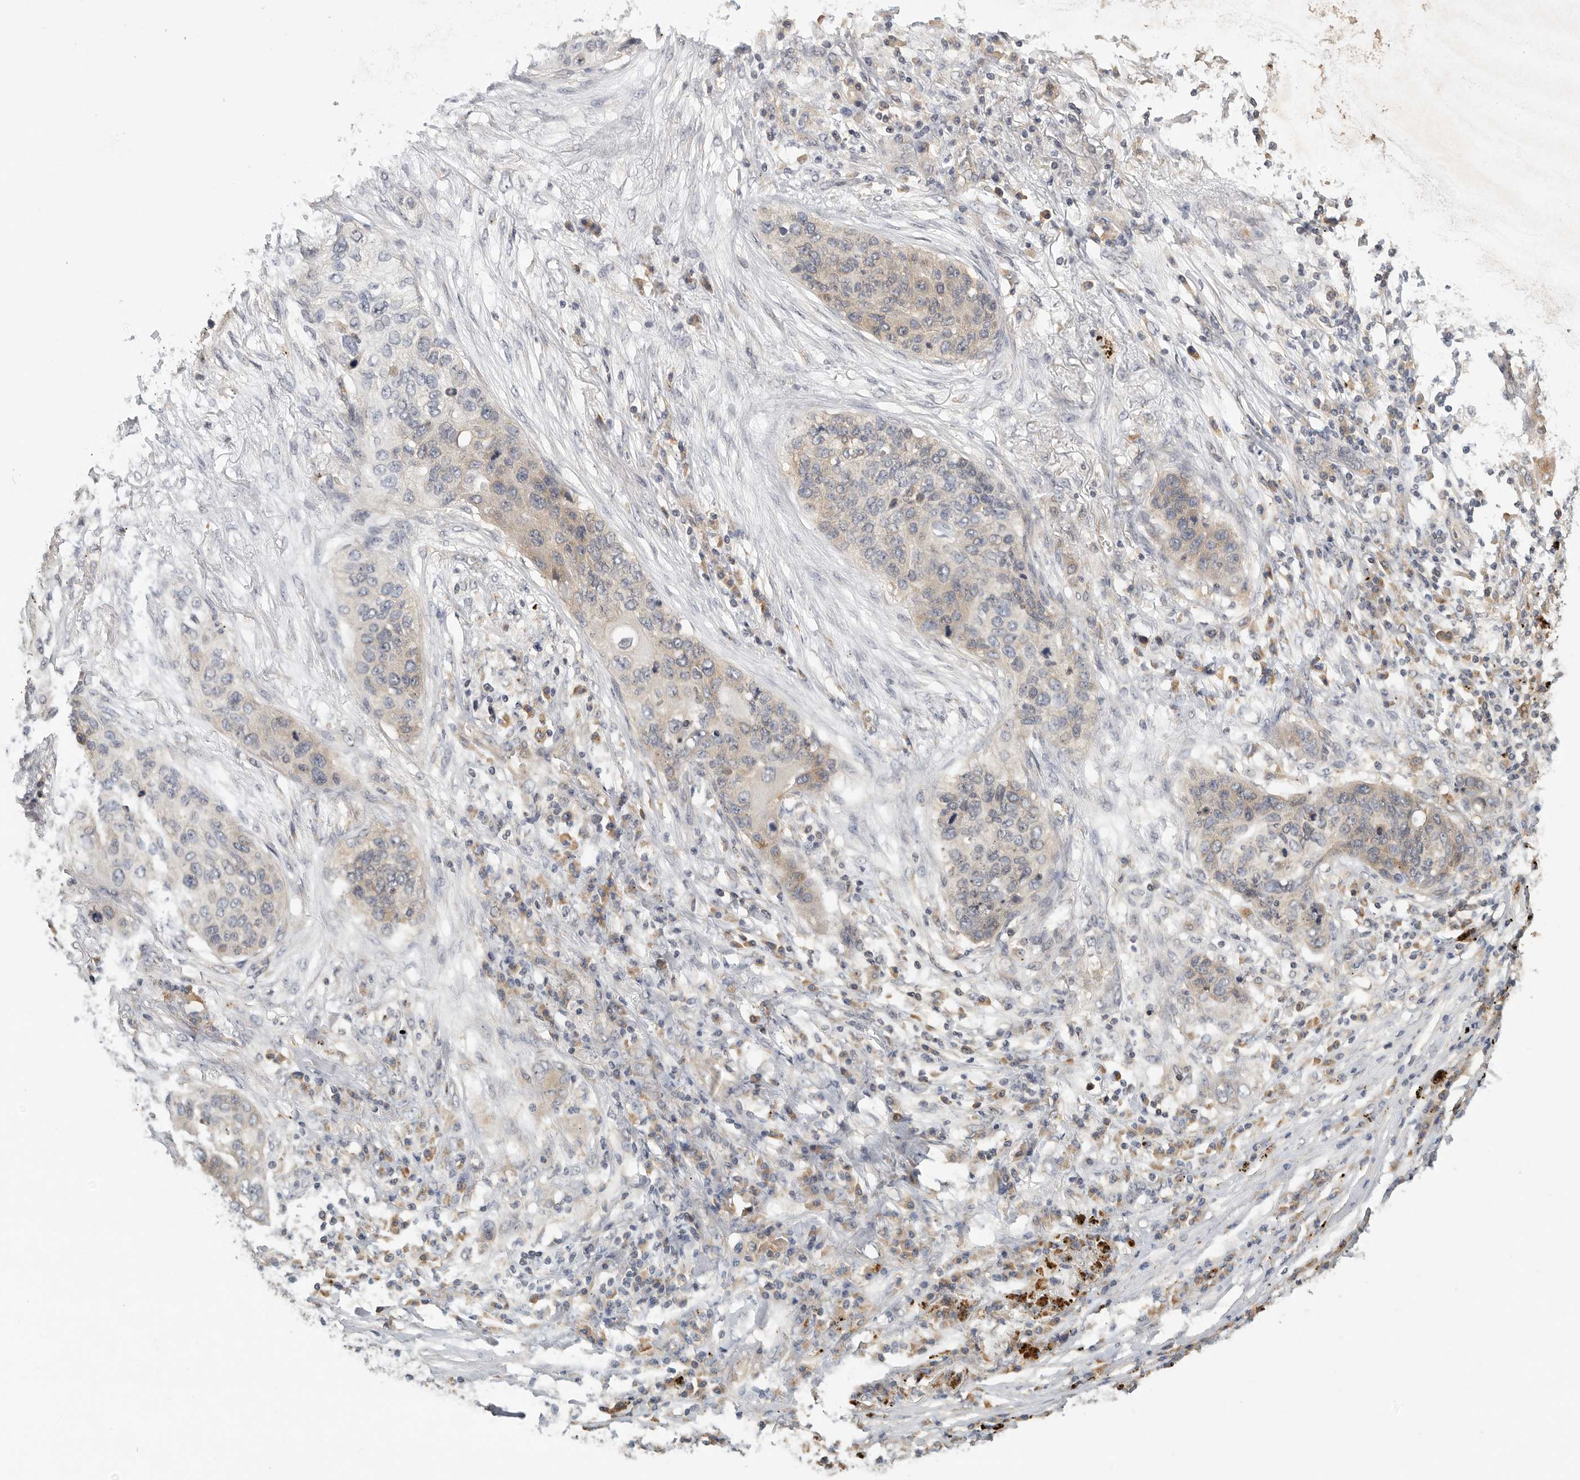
{"staining": {"intensity": "negative", "quantity": "none", "location": "none"}, "tissue": "lung cancer", "cell_type": "Tumor cells", "image_type": "cancer", "snomed": [{"axis": "morphology", "description": "Squamous cell carcinoma, NOS"}, {"axis": "topography", "description": "Lung"}], "caption": "Immunohistochemistry photomicrograph of human lung cancer (squamous cell carcinoma) stained for a protein (brown), which reveals no positivity in tumor cells.", "gene": "CCT8", "patient": {"sex": "female", "age": 63}}